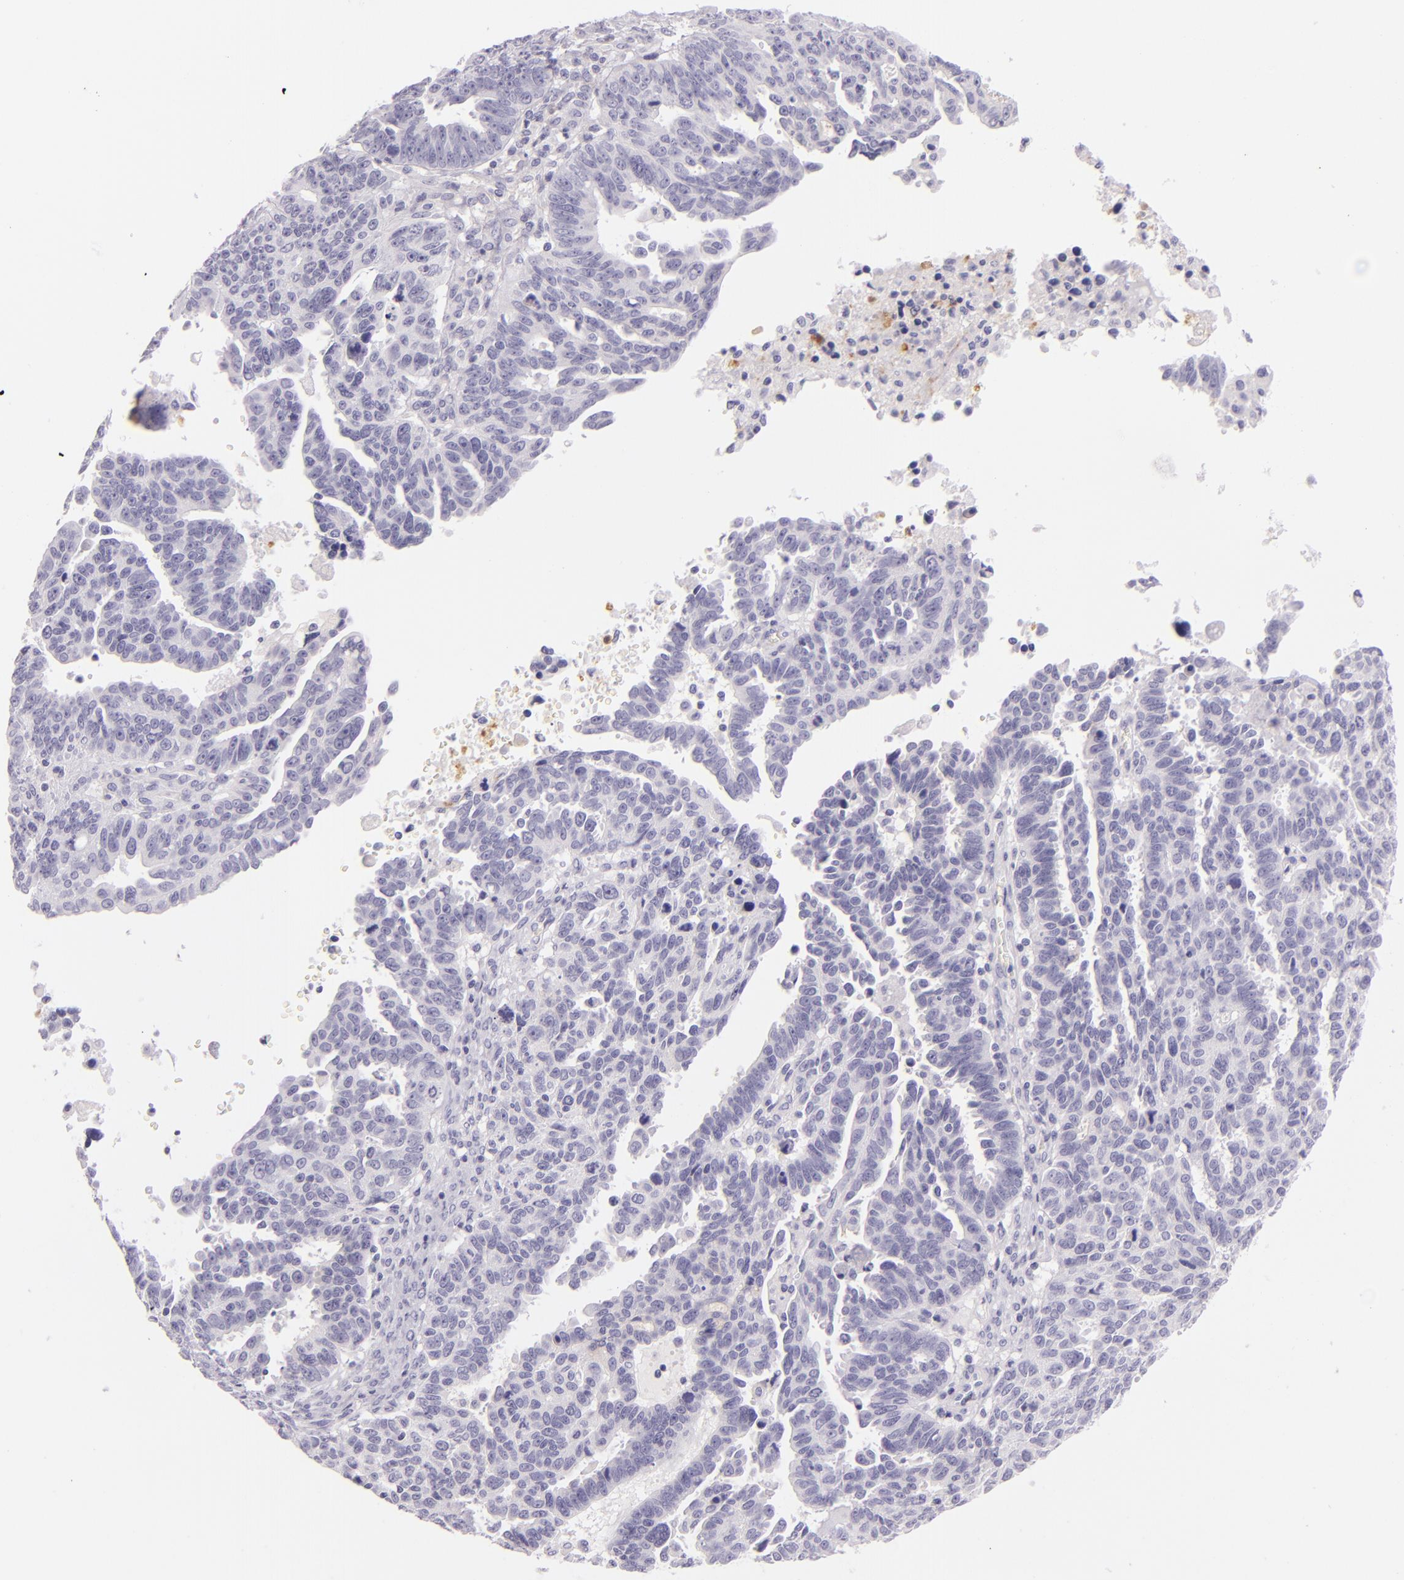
{"staining": {"intensity": "negative", "quantity": "none", "location": "none"}, "tissue": "ovarian cancer", "cell_type": "Tumor cells", "image_type": "cancer", "snomed": [{"axis": "morphology", "description": "Carcinoma, endometroid"}, {"axis": "morphology", "description": "Cystadenocarcinoma, serous, NOS"}, {"axis": "topography", "description": "Ovary"}], "caption": "The immunohistochemistry (IHC) photomicrograph has no significant positivity in tumor cells of ovarian cancer (serous cystadenocarcinoma) tissue. (DAB immunohistochemistry (IHC) with hematoxylin counter stain).", "gene": "CEACAM1", "patient": {"sex": "female", "age": 45}}